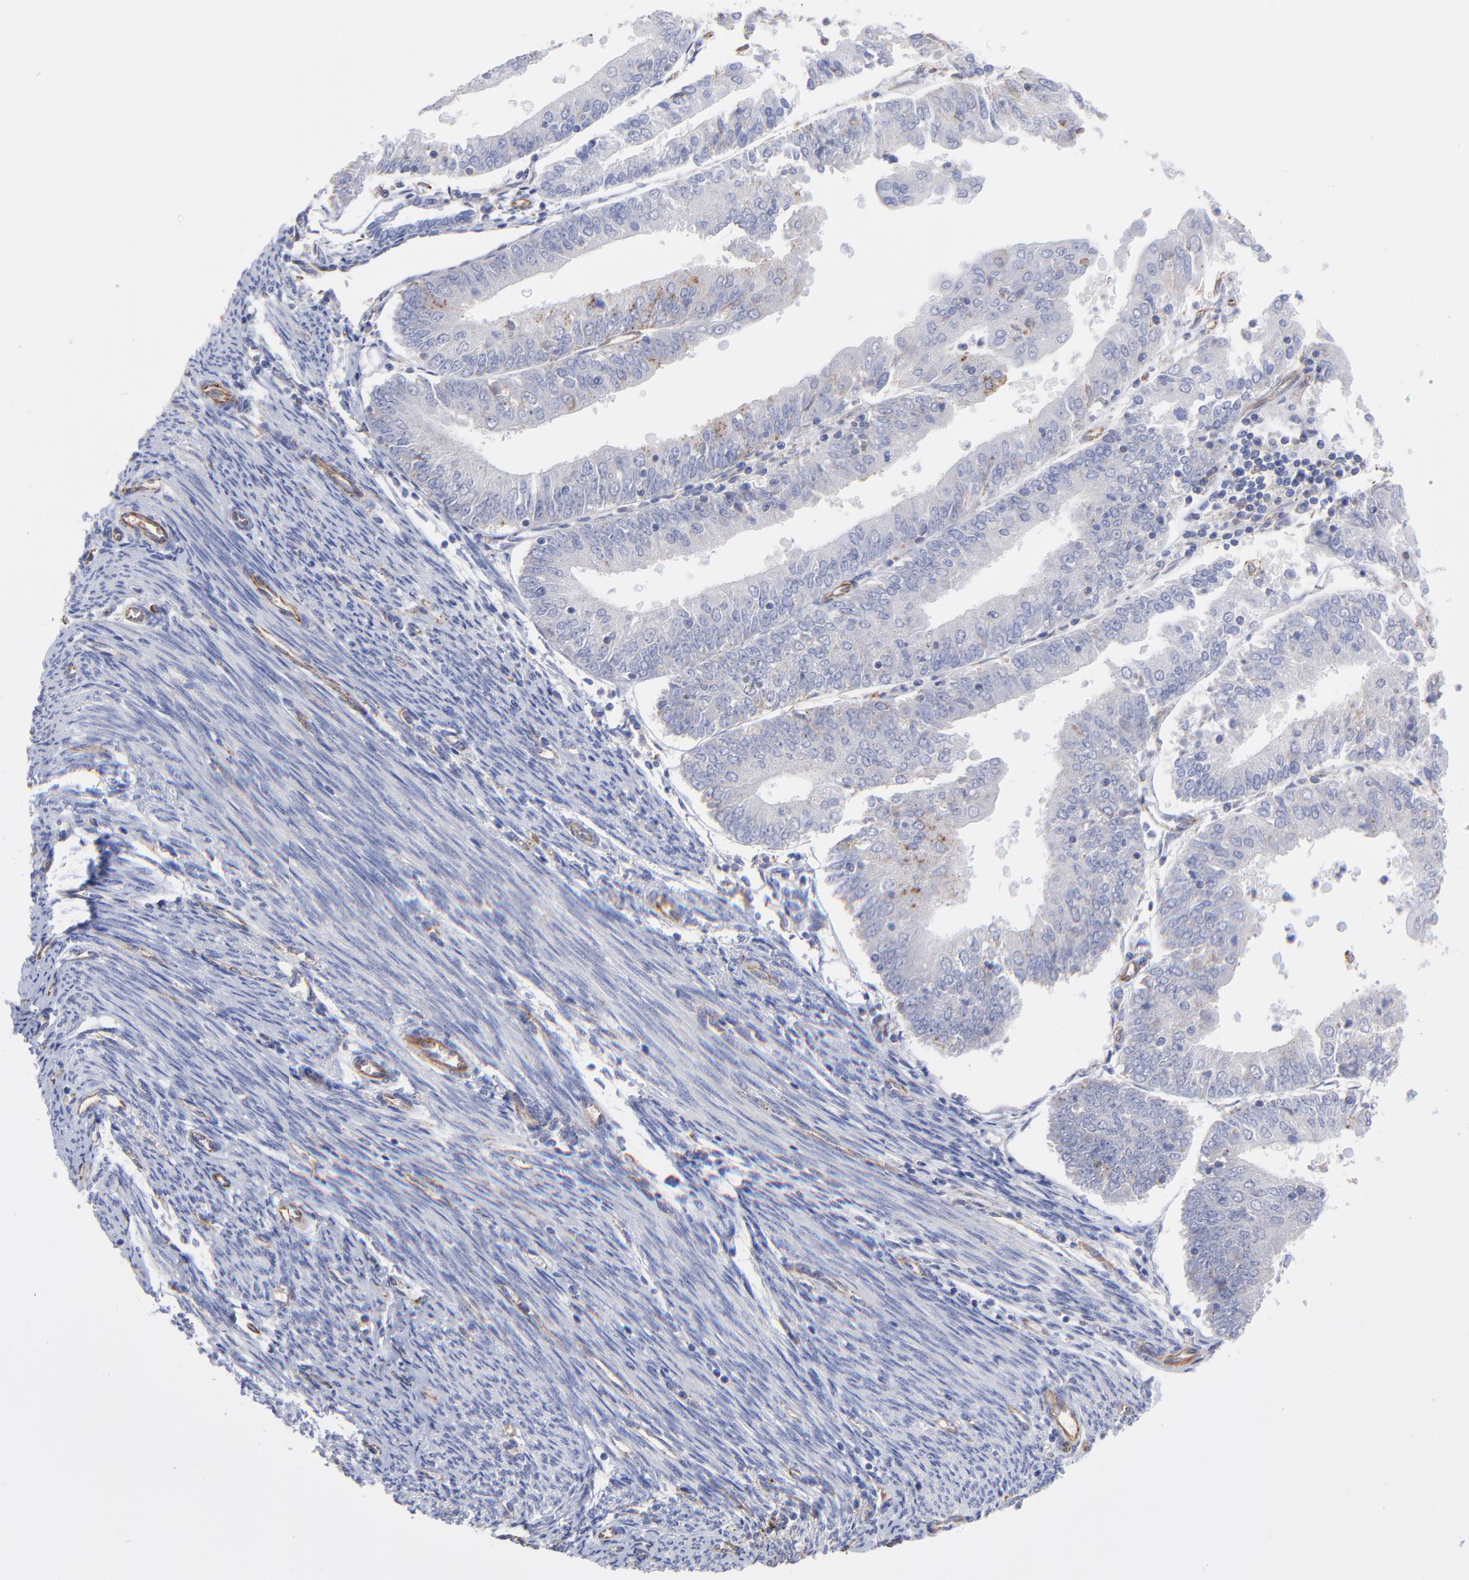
{"staining": {"intensity": "weak", "quantity": "25%-75%", "location": "cytoplasmic/membranous"}, "tissue": "endometrial cancer", "cell_type": "Tumor cells", "image_type": "cancer", "snomed": [{"axis": "morphology", "description": "Adenocarcinoma, NOS"}, {"axis": "topography", "description": "Endometrium"}], "caption": "Endometrial cancer (adenocarcinoma) was stained to show a protein in brown. There is low levels of weak cytoplasmic/membranous expression in approximately 25%-75% of tumor cells.", "gene": "COX8C", "patient": {"sex": "female", "age": 79}}